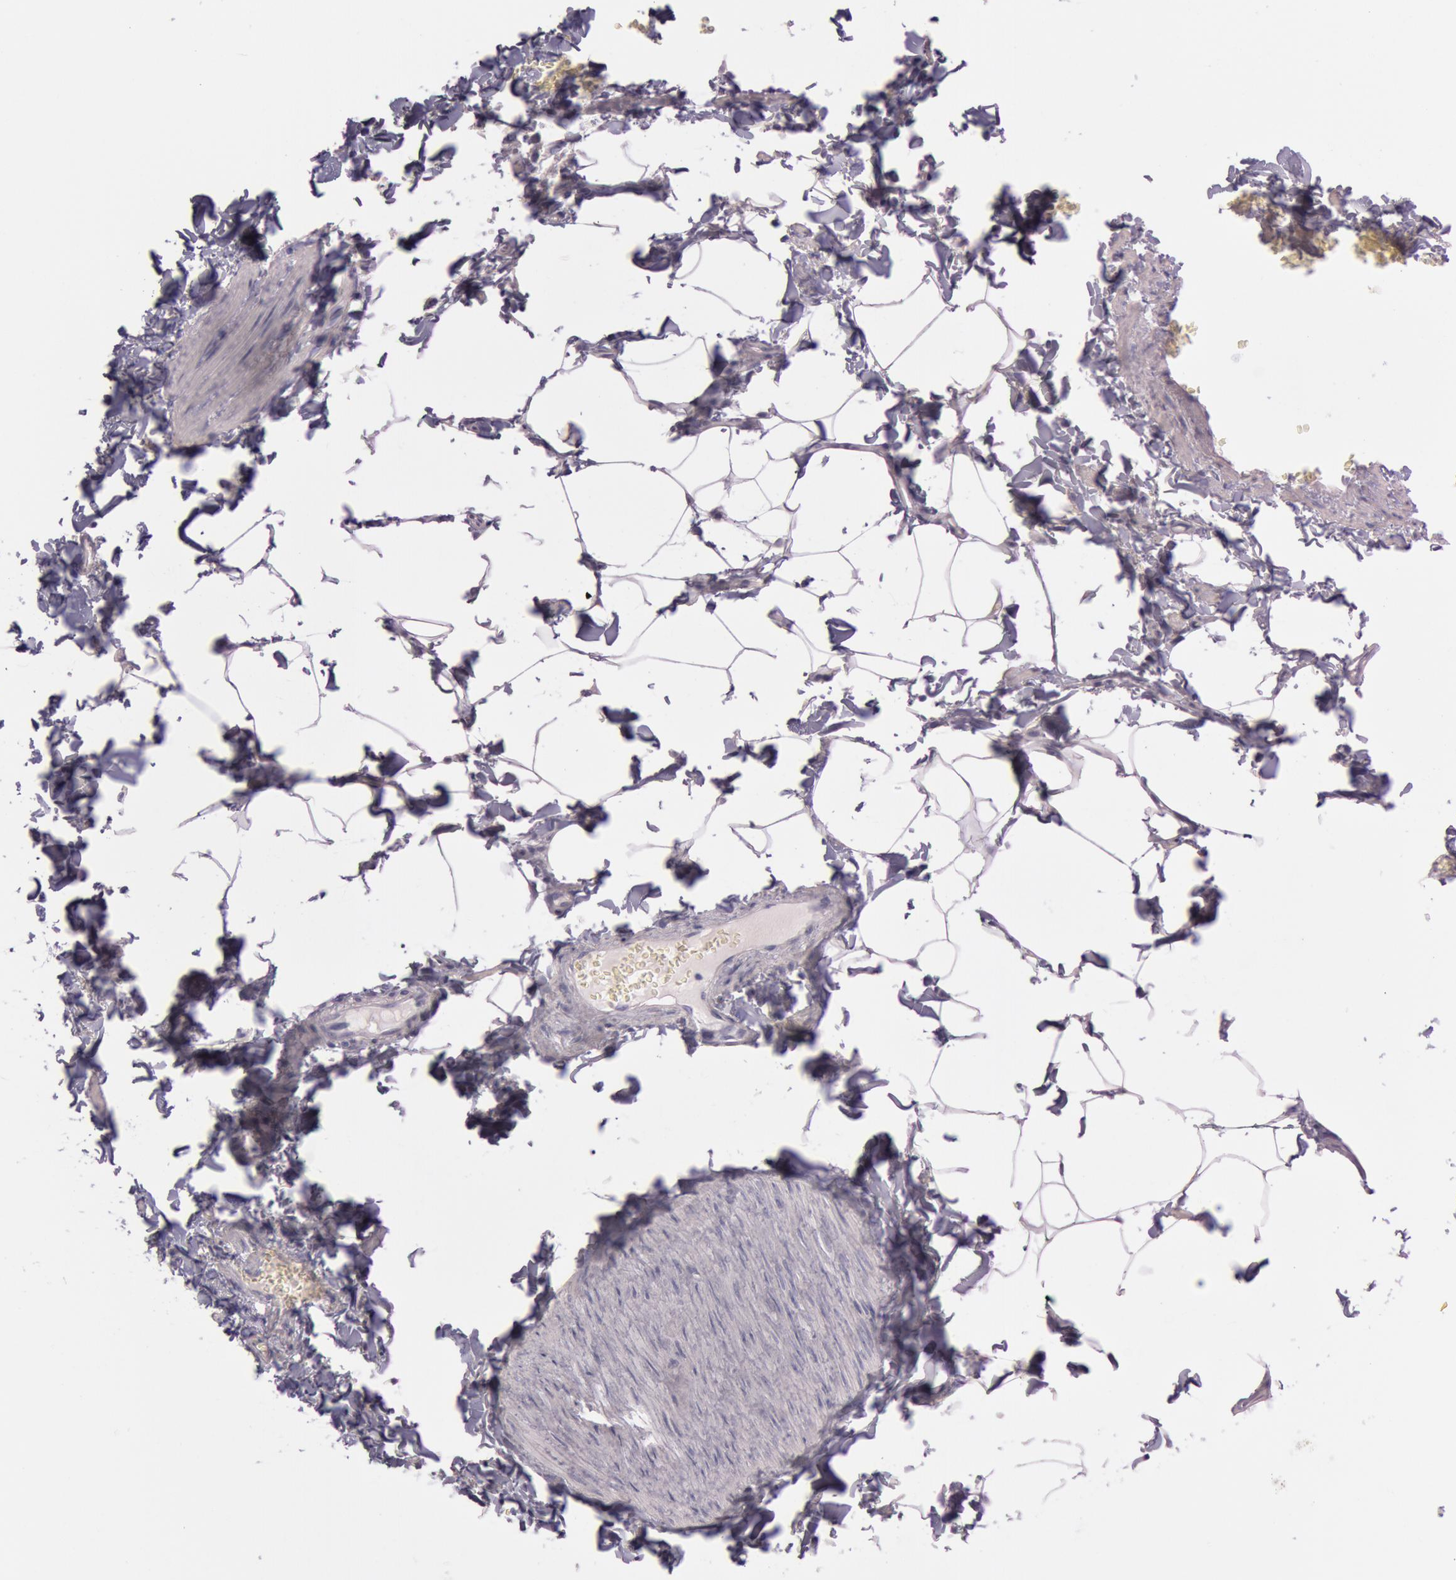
{"staining": {"intensity": "negative", "quantity": "none", "location": "none"}, "tissue": "adipose tissue", "cell_type": "Adipocytes", "image_type": "normal", "snomed": [{"axis": "morphology", "description": "Normal tissue, NOS"}, {"axis": "topography", "description": "Vascular tissue"}], "caption": "Adipose tissue was stained to show a protein in brown. There is no significant expression in adipocytes.", "gene": "FOLH1", "patient": {"sex": "male", "age": 41}}